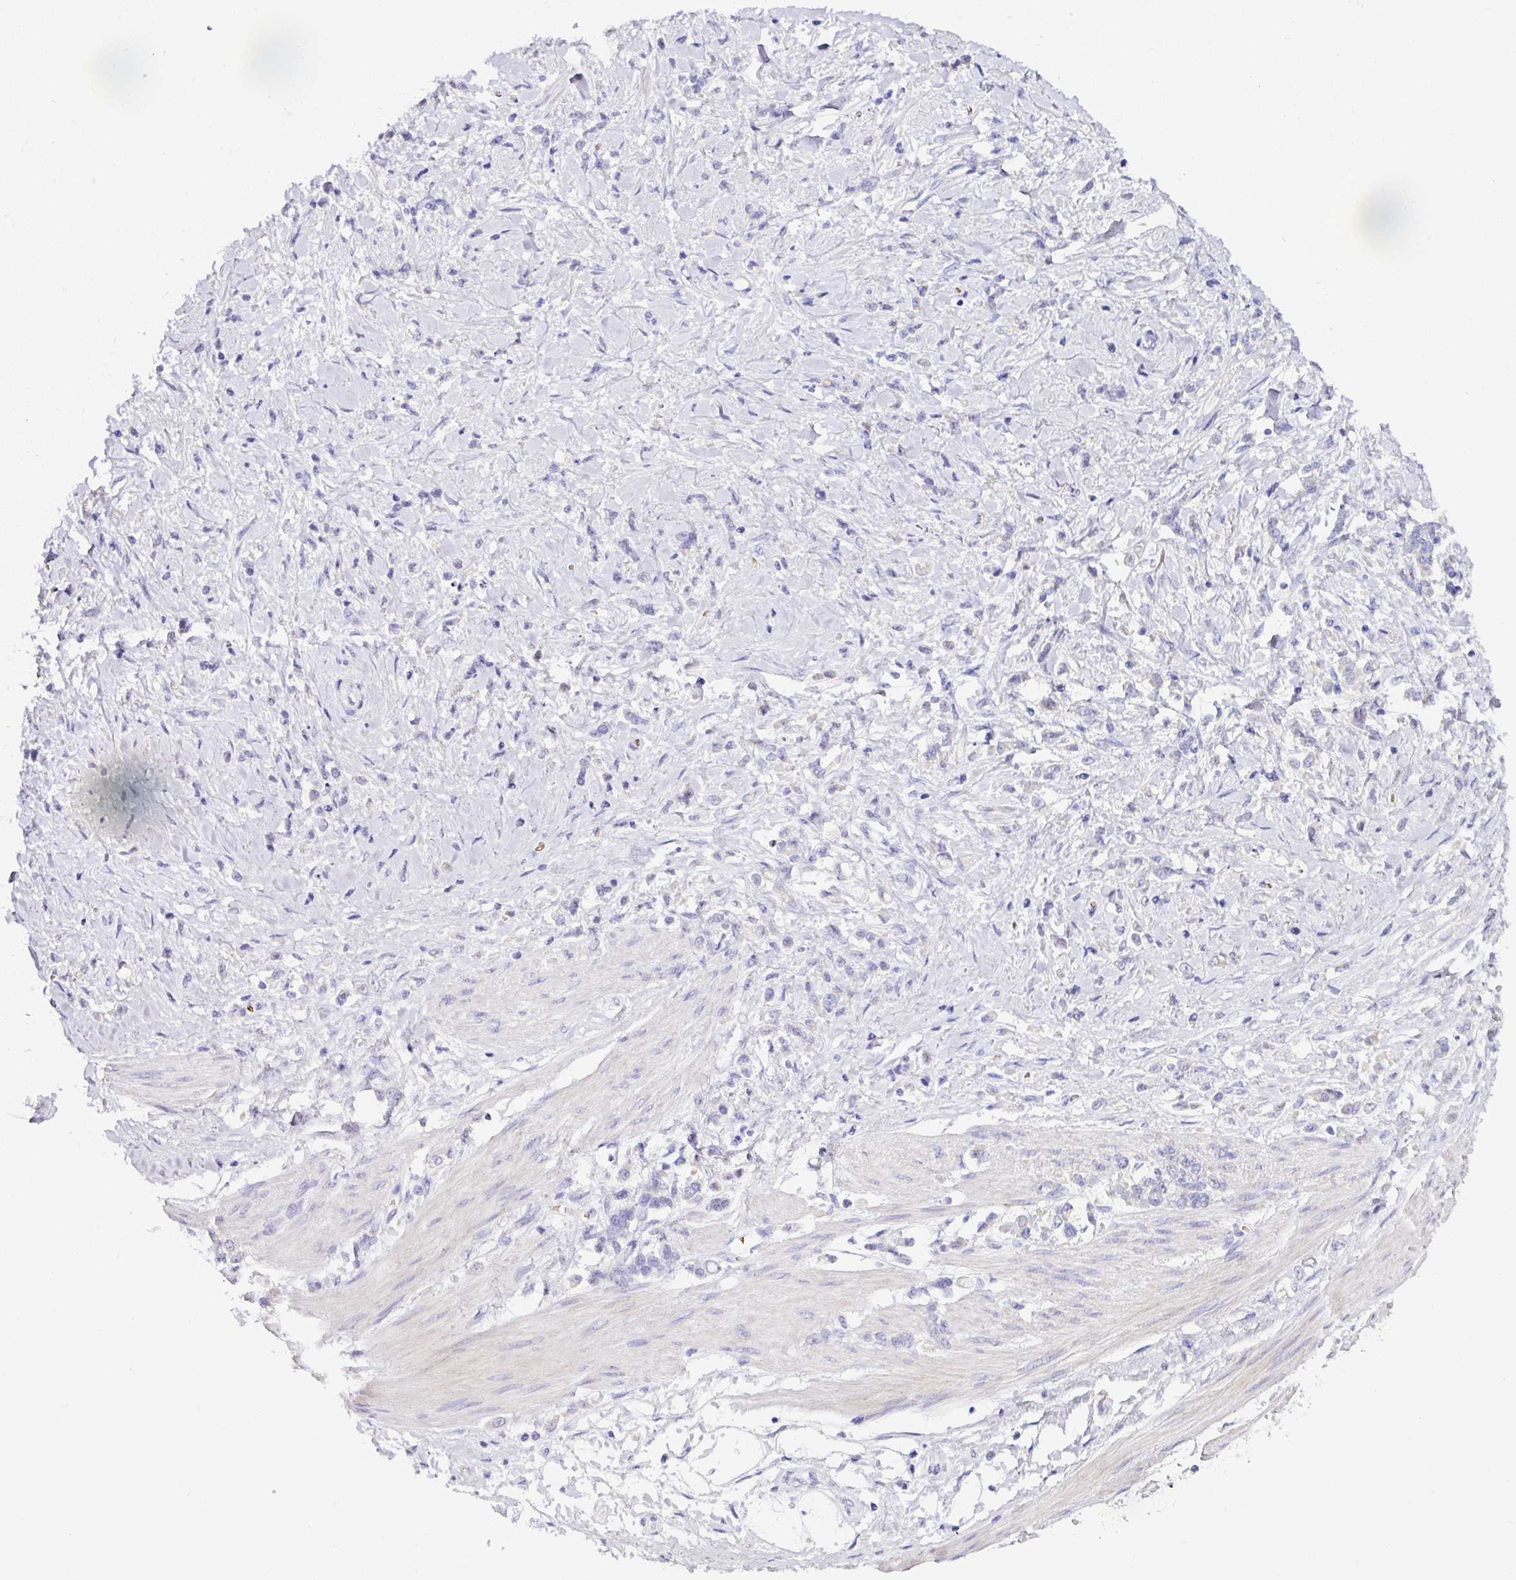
{"staining": {"intensity": "negative", "quantity": "none", "location": "none"}, "tissue": "stomach cancer", "cell_type": "Tumor cells", "image_type": "cancer", "snomed": [{"axis": "morphology", "description": "Adenocarcinoma, NOS"}, {"axis": "topography", "description": "Stomach"}], "caption": "Photomicrograph shows no protein expression in tumor cells of stomach cancer (adenocarcinoma) tissue.", "gene": "NAPSA", "patient": {"sex": "female", "age": 60}}